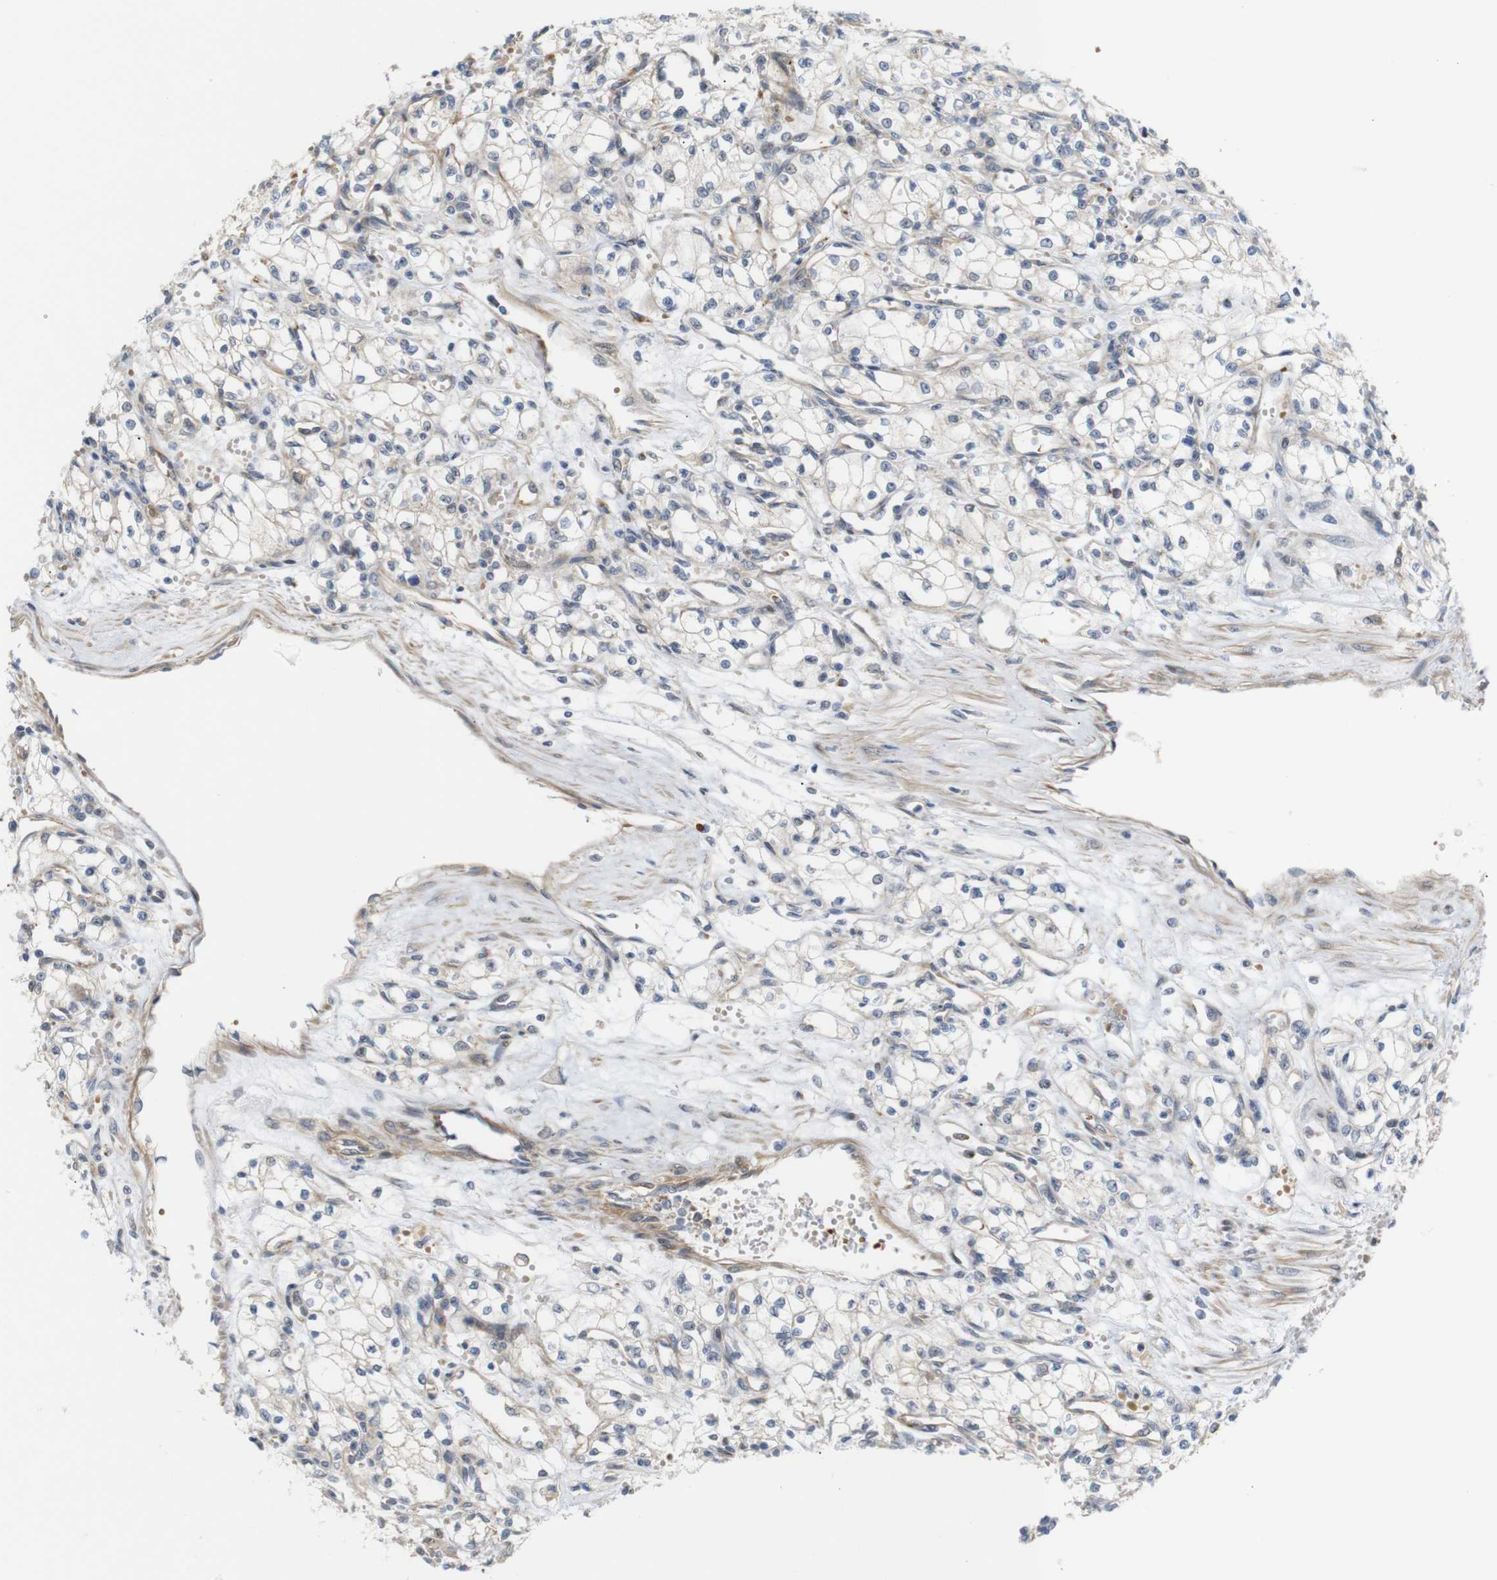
{"staining": {"intensity": "negative", "quantity": "none", "location": "none"}, "tissue": "renal cancer", "cell_type": "Tumor cells", "image_type": "cancer", "snomed": [{"axis": "morphology", "description": "Normal tissue, NOS"}, {"axis": "morphology", "description": "Adenocarcinoma, NOS"}, {"axis": "topography", "description": "Kidney"}], "caption": "Immunohistochemical staining of human adenocarcinoma (renal) exhibits no significant expression in tumor cells. The staining is performed using DAB brown chromogen with nuclei counter-stained in using hematoxylin.", "gene": "RPTOR", "patient": {"sex": "male", "age": 59}}